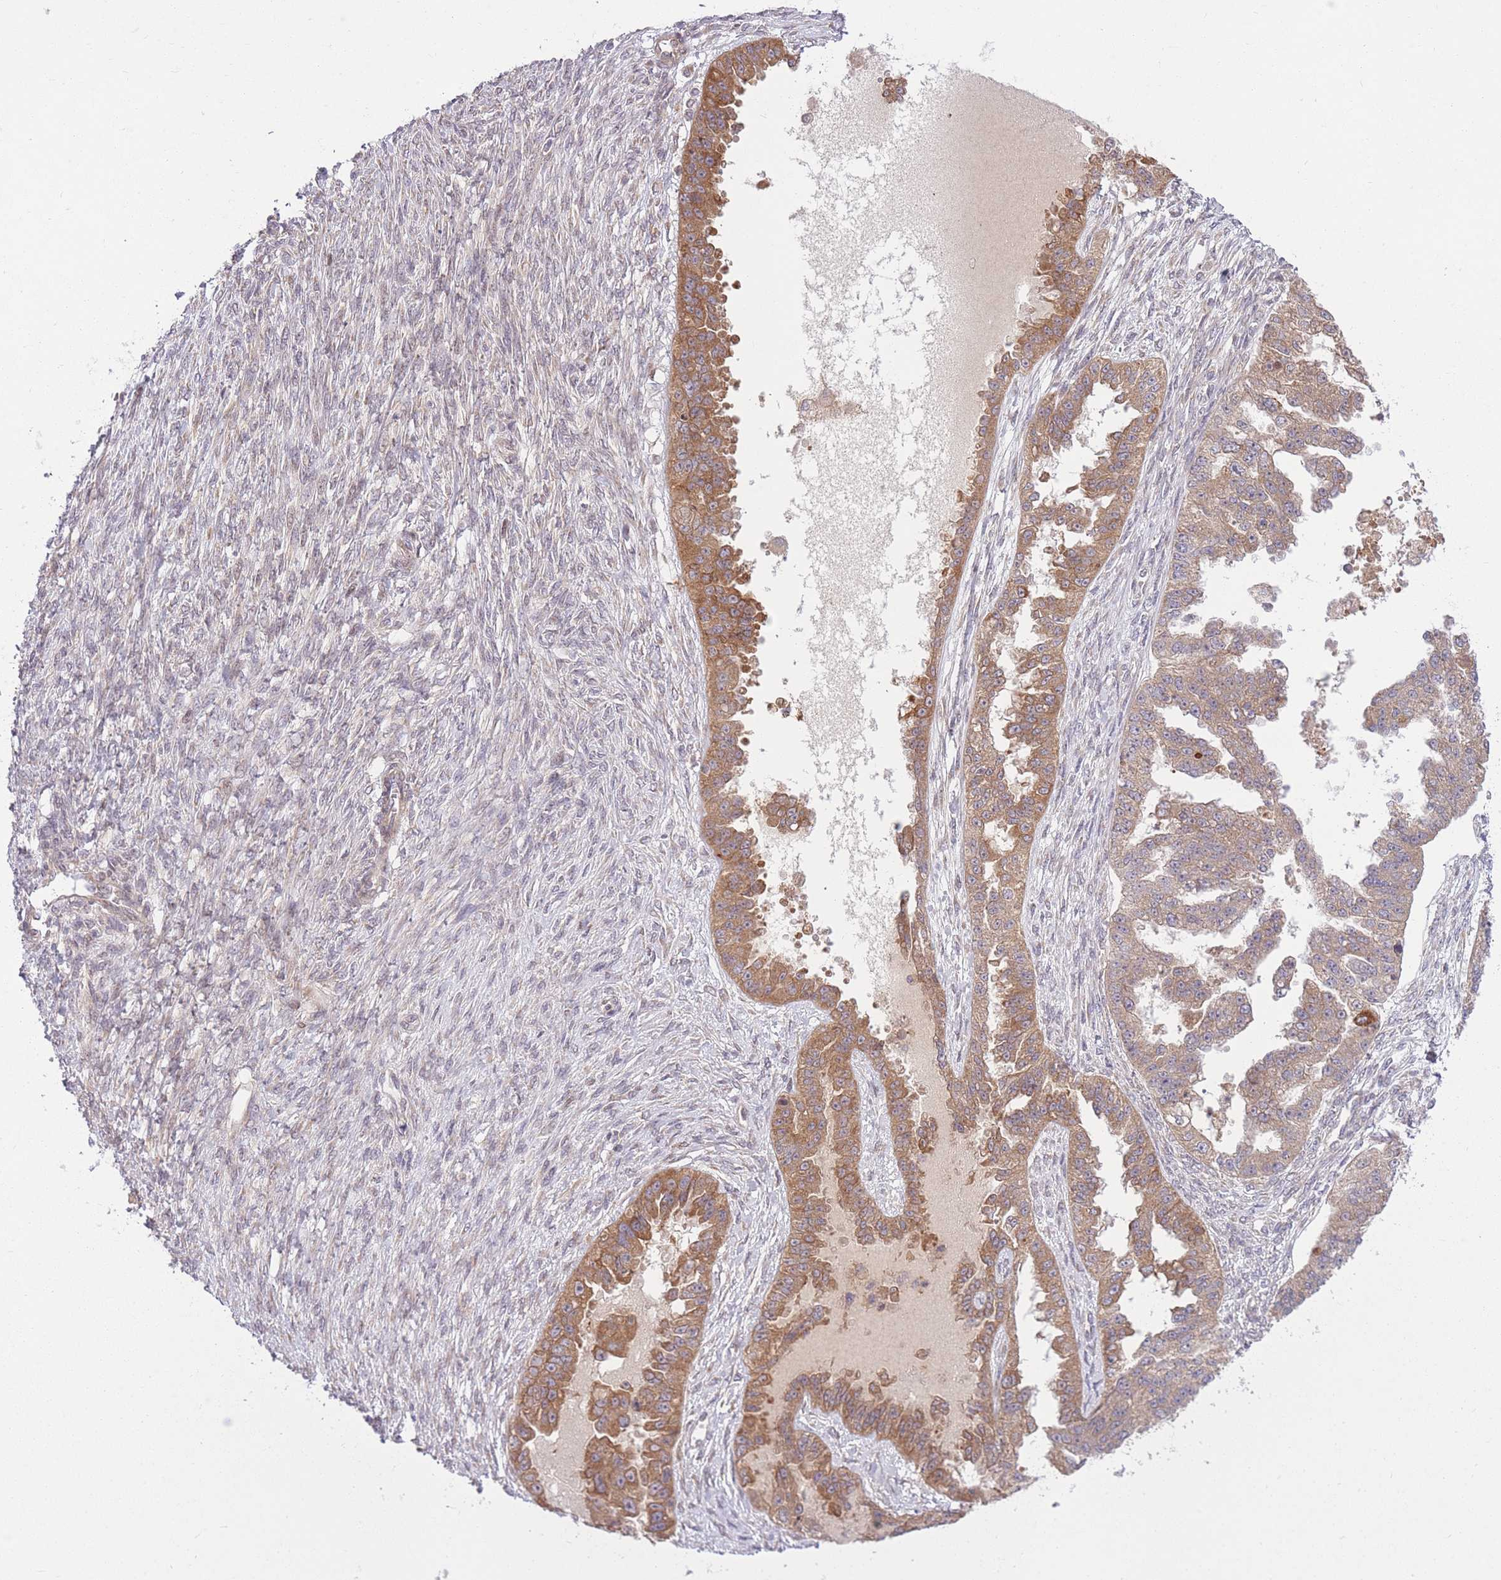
{"staining": {"intensity": "moderate", "quantity": ">75%", "location": "cytoplasmic/membranous"}, "tissue": "ovarian cancer", "cell_type": "Tumor cells", "image_type": "cancer", "snomed": [{"axis": "morphology", "description": "Cystadenocarcinoma, serous, NOS"}, {"axis": "topography", "description": "Ovary"}], "caption": "Moderate cytoplasmic/membranous protein positivity is appreciated in approximately >75% of tumor cells in ovarian cancer.", "gene": "ZNF391", "patient": {"sex": "female", "age": 58}}